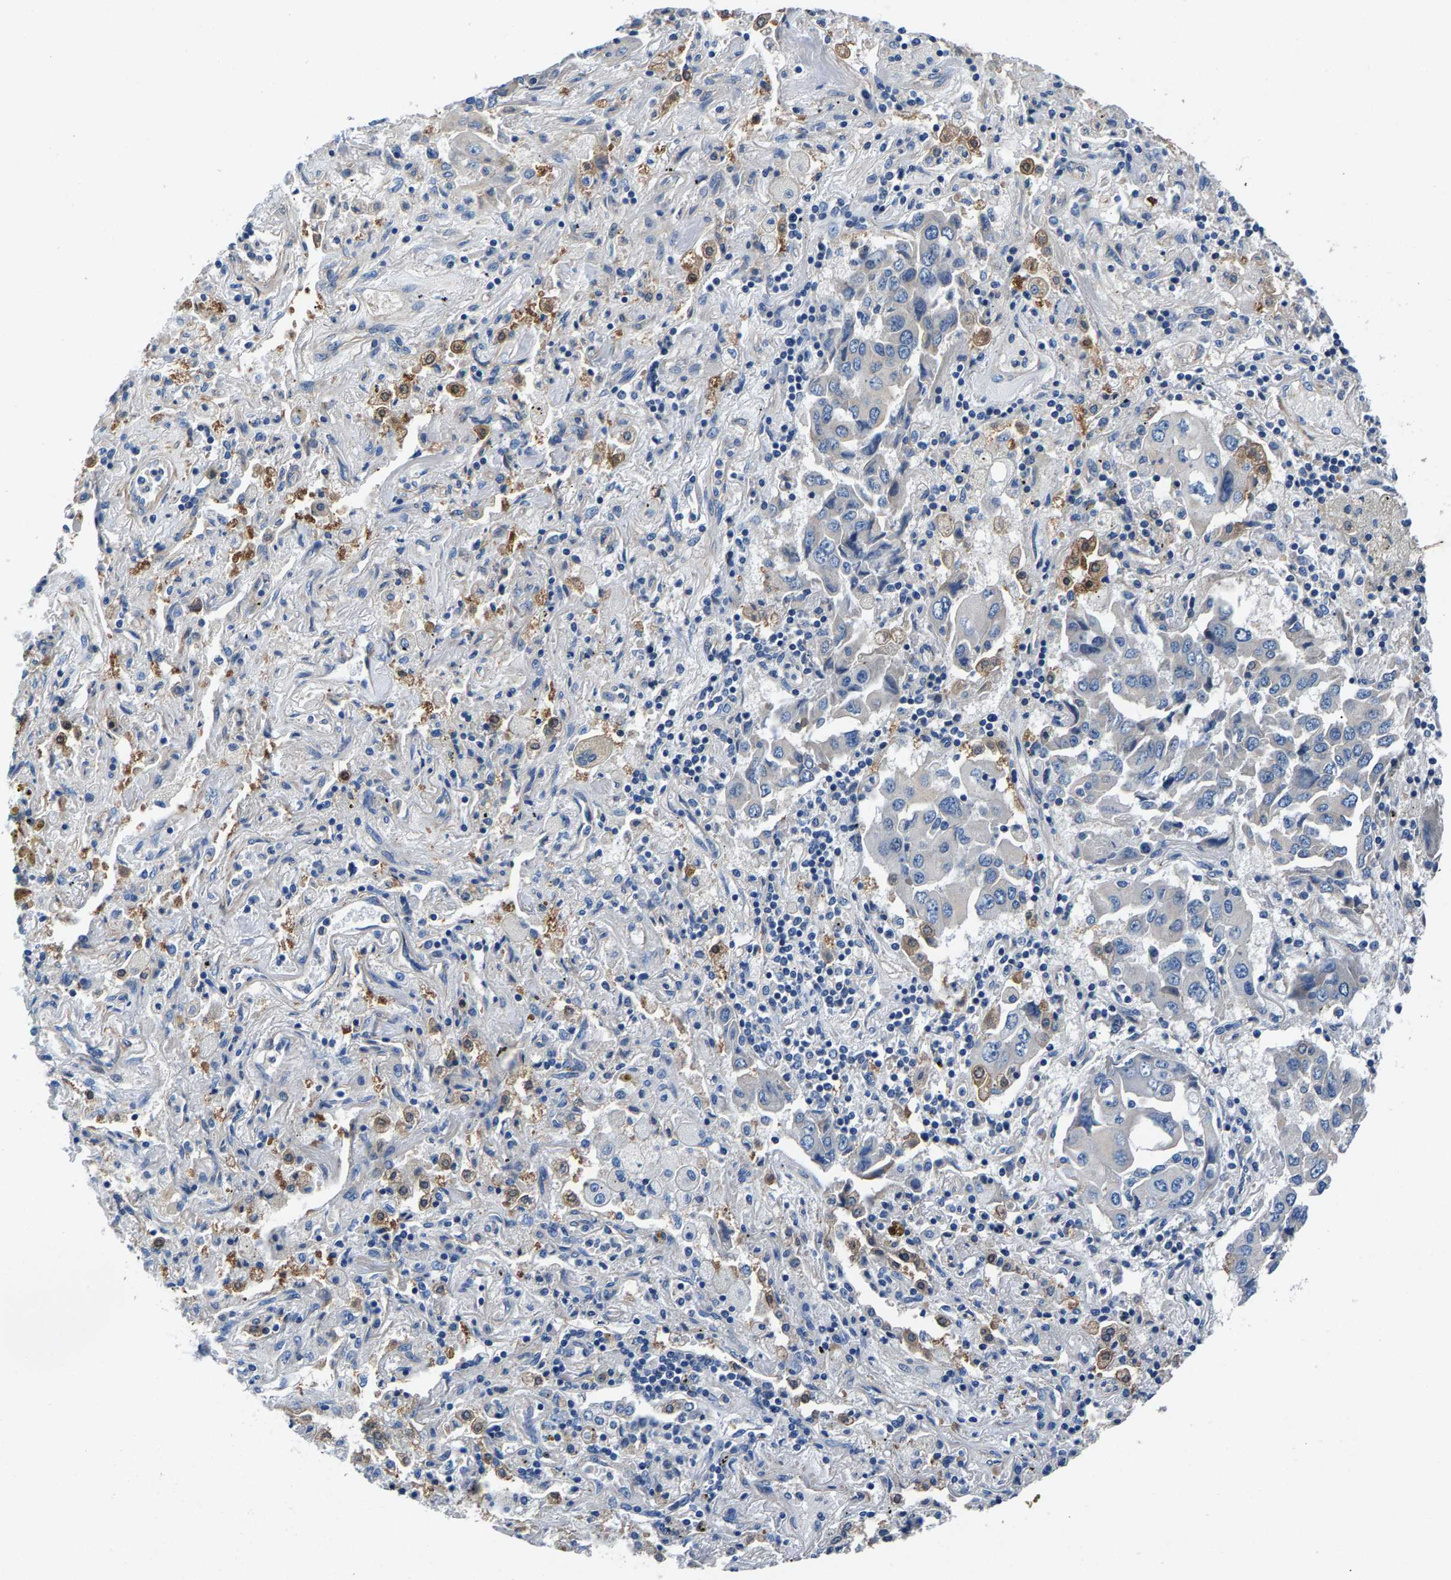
{"staining": {"intensity": "negative", "quantity": "none", "location": "none"}, "tissue": "lung cancer", "cell_type": "Tumor cells", "image_type": "cancer", "snomed": [{"axis": "morphology", "description": "Adenocarcinoma, NOS"}, {"axis": "topography", "description": "Lung"}], "caption": "An image of lung cancer stained for a protein displays no brown staining in tumor cells. (Stains: DAB immunohistochemistry with hematoxylin counter stain, Microscopy: brightfield microscopy at high magnification).", "gene": "CDRT4", "patient": {"sex": "female", "age": 65}}